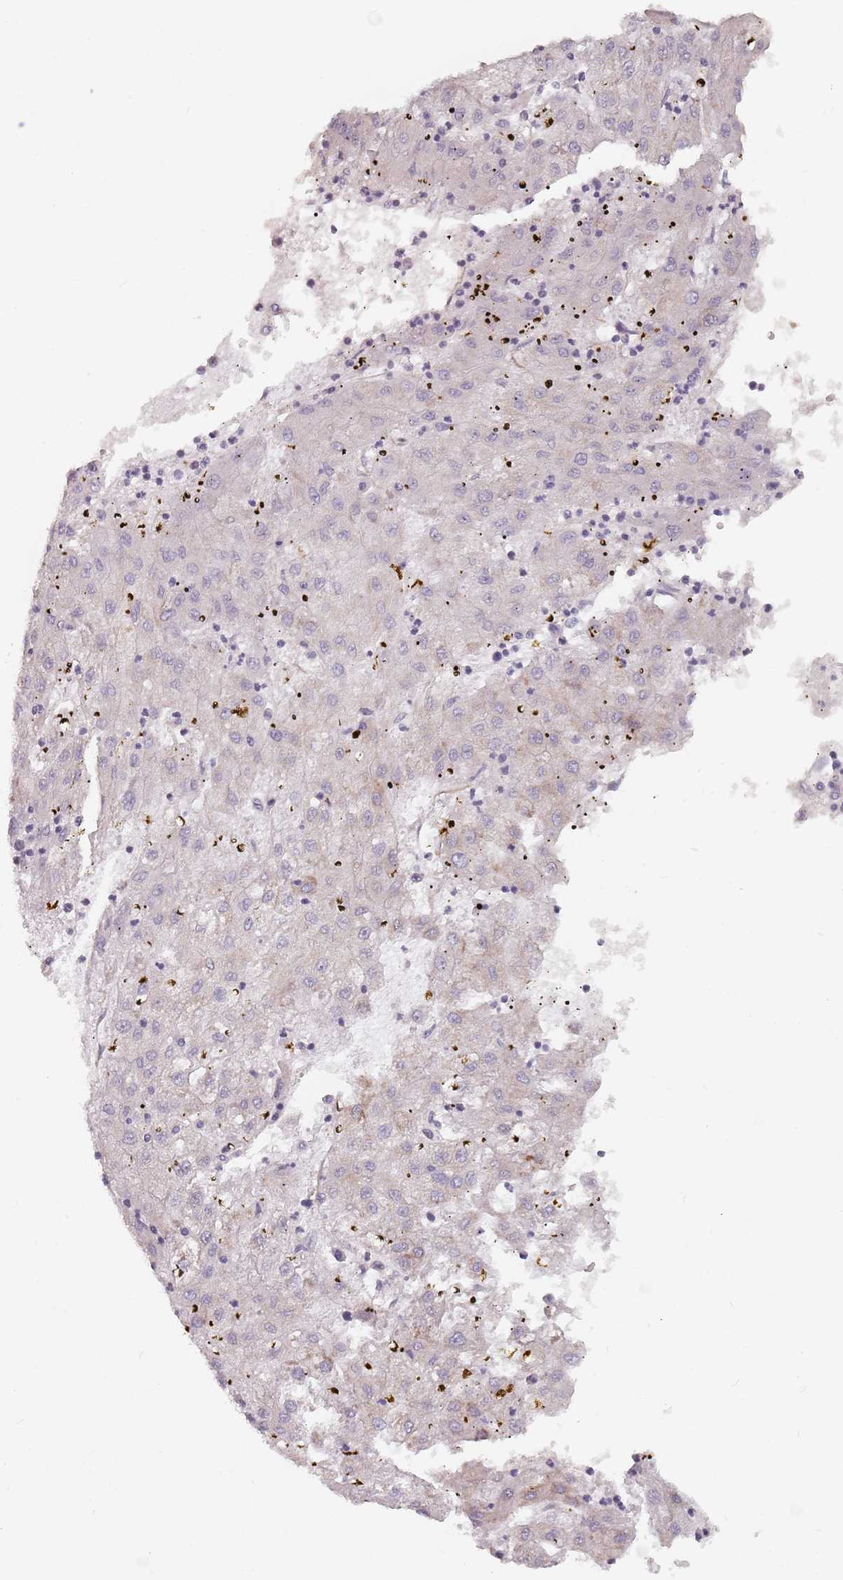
{"staining": {"intensity": "negative", "quantity": "none", "location": "none"}, "tissue": "liver cancer", "cell_type": "Tumor cells", "image_type": "cancer", "snomed": [{"axis": "morphology", "description": "Carcinoma, Hepatocellular, NOS"}, {"axis": "topography", "description": "Liver"}], "caption": "Image shows no protein expression in tumor cells of liver cancer tissue.", "gene": "GAS2L3", "patient": {"sex": "male", "age": 72}}